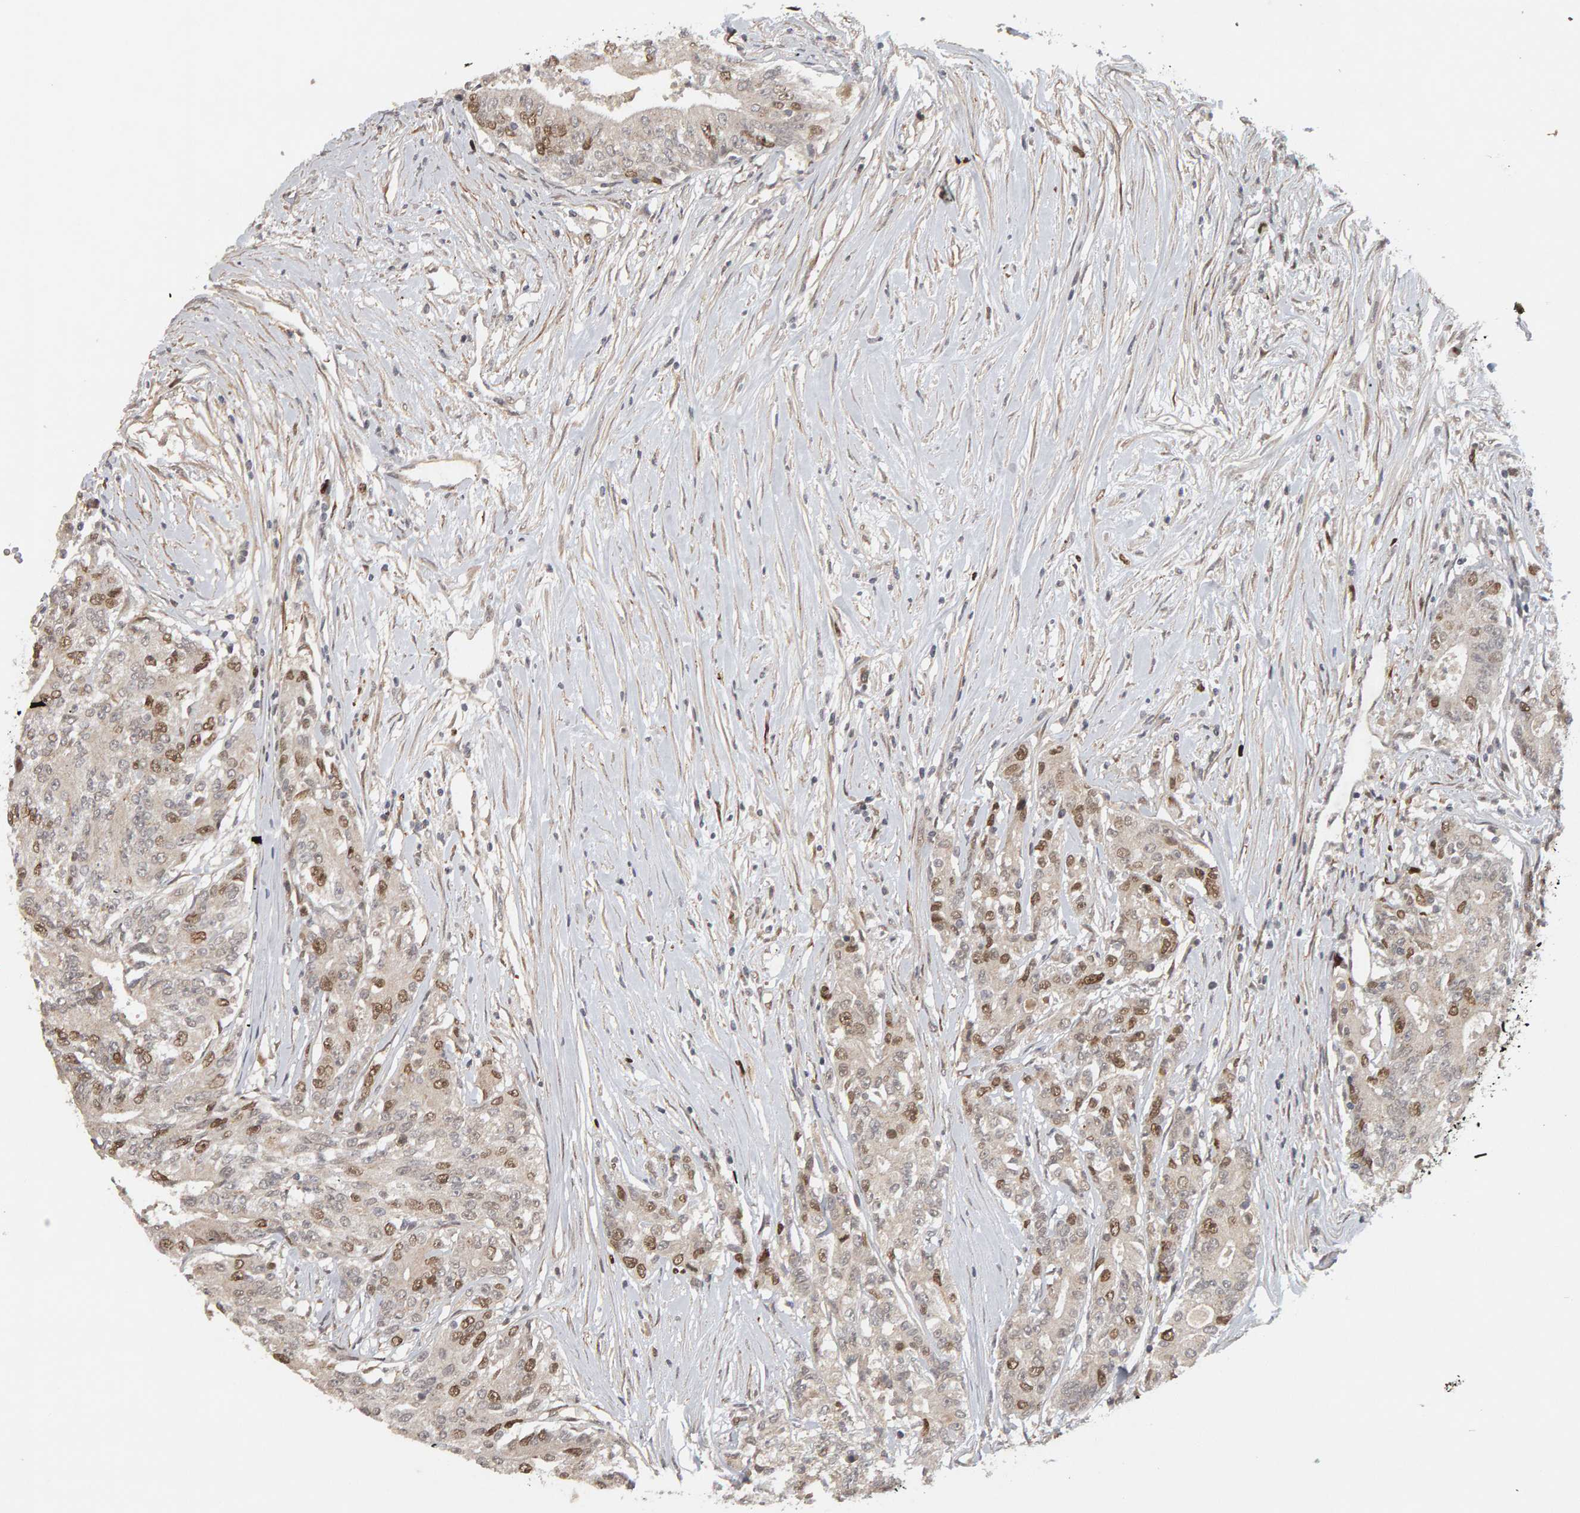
{"staining": {"intensity": "moderate", "quantity": ">75%", "location": "nuclear"}, "tissue": "colorectal cancer", "cell_type": "Tumor cells", "image_type": "cancer", "snomed": [{"axis": "morphology", "description": "Adenocarcinoma, NOS"}, {"axis": "topography", "description": "Colon"}], "caption": "Tumor cells display medium levels of moderate nuclear staining in about >75% of cells in colorectal cancer.", "gene": "CDCA5", "patient": {"sex": "female", "age": 77}}